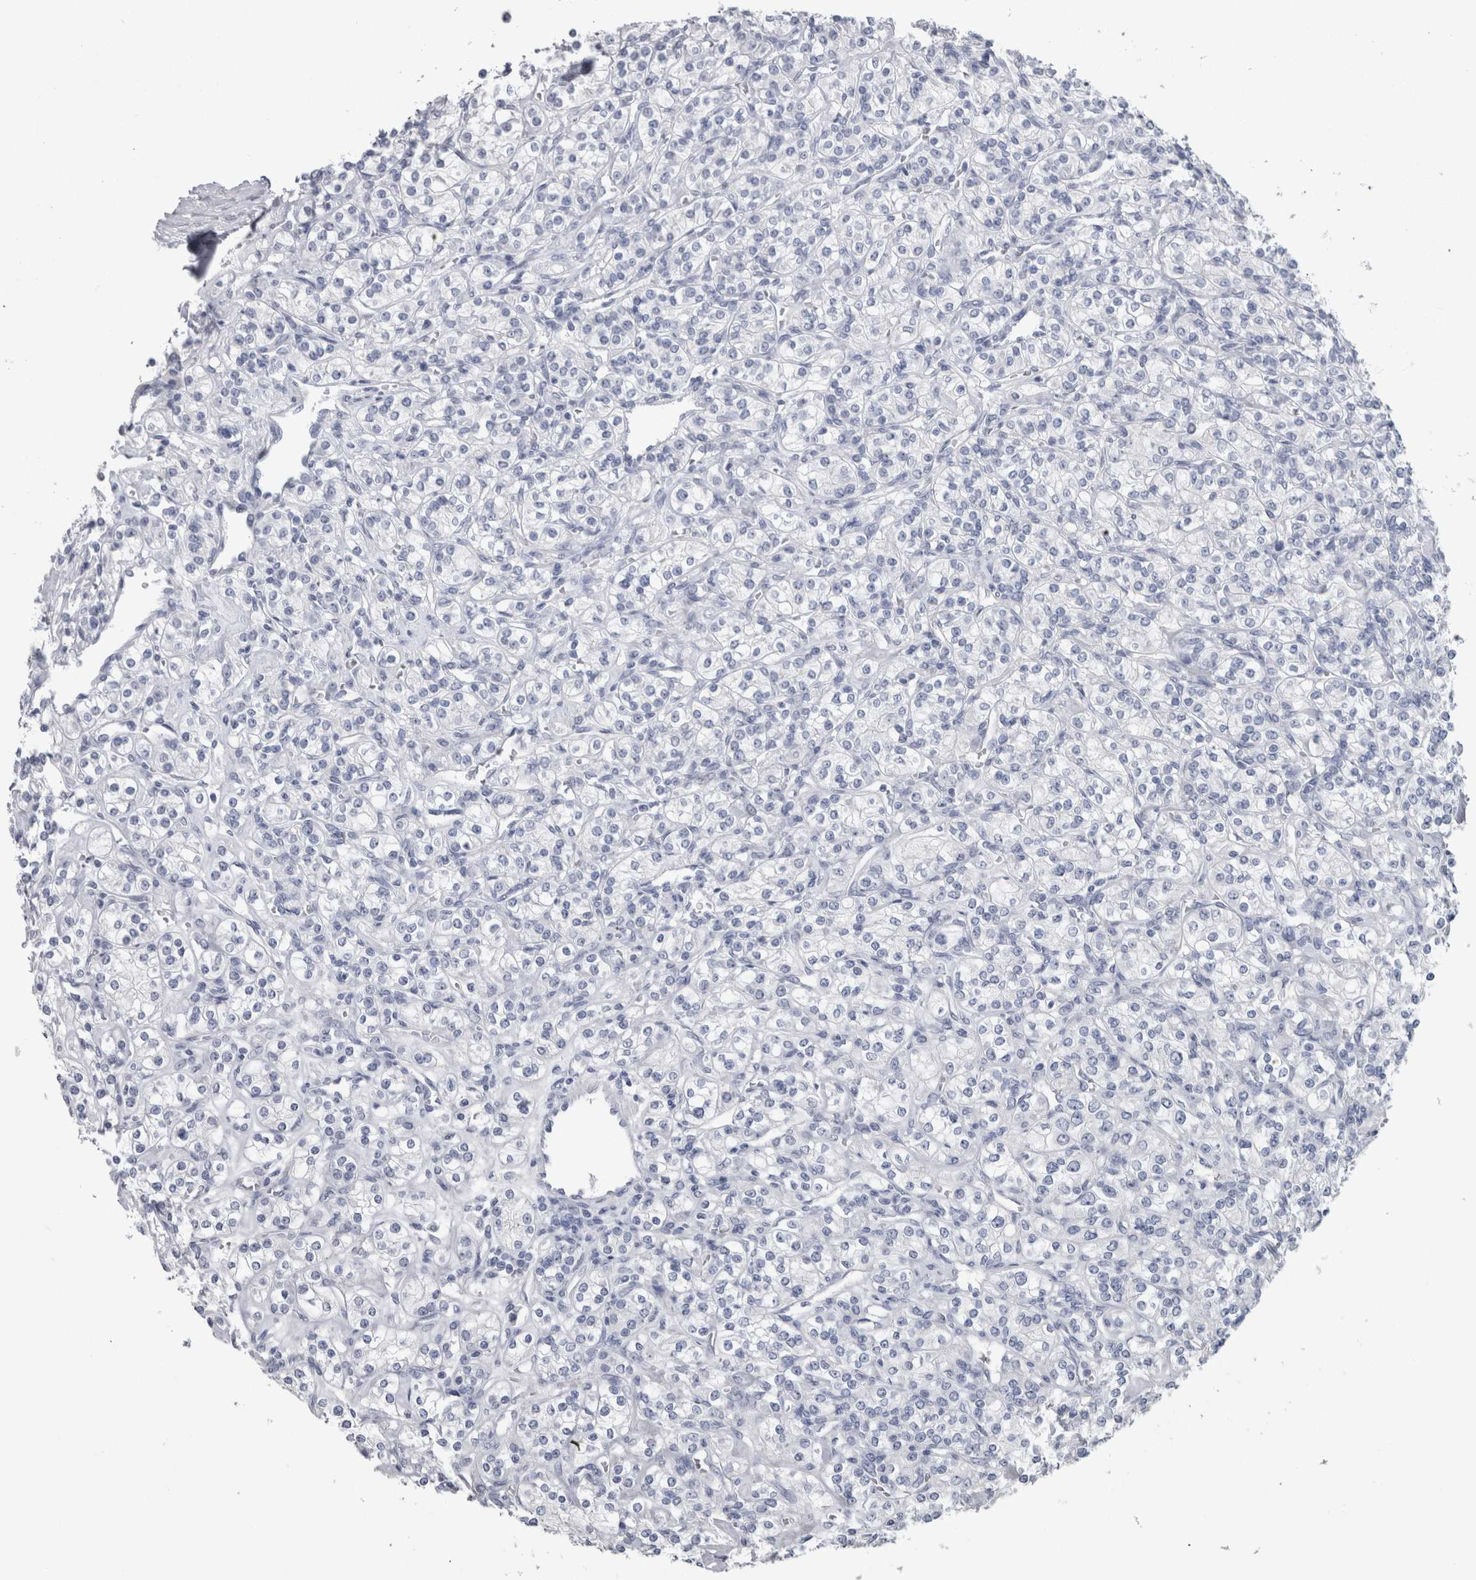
{"staining": {"intensity": "negative", "quantity": "none", "location": "none"}, "tissue": "renal cancer", "cell_type": "Tumor cells", "image_type": "cancer", "snomed": [{"axis": "morphology", "description": "Adenocarcinoma, NOS"}, {"axis": "topography", "description": "Kidney"}], "caption": "Protein analysis of renal adenocarcinoma demonstrates no significant positivity in tumor cells. The staining is performed using DAB (3,3'-diaminobenzidine) brown chromogen with nuclei counter-stained in using hematoxylin.", "gene": "PTH", "patient": {"sex": "male", "age": 77}}